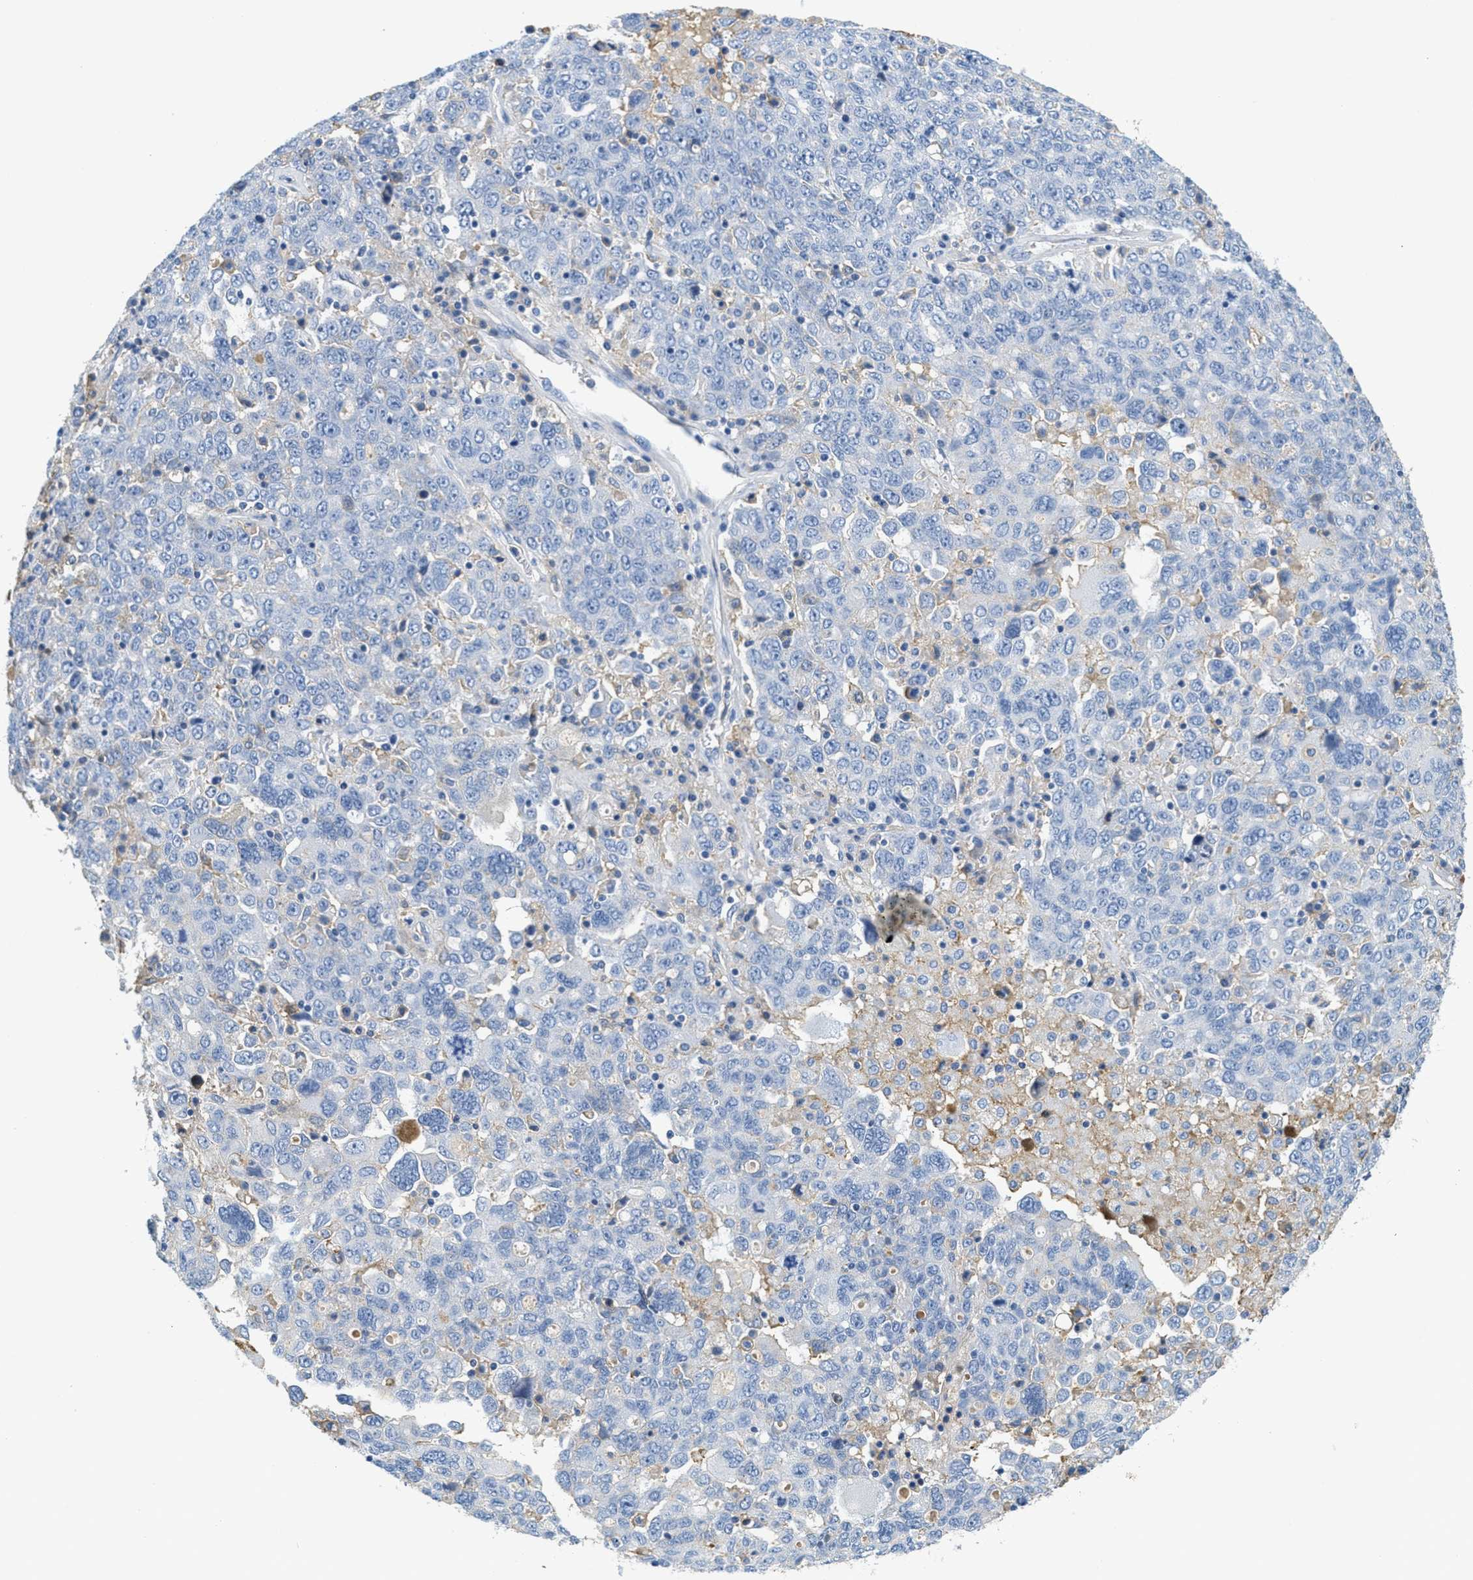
{"staining": {"intensity": "negative", "quantity": "none", "location": "none"}, "tissue": "ovarian cancer", "cell_type": "Tumor cells", "image_type": "cancer", "snomed": [{"axis": "morphology", "description": "Carcinoma, endometroid"}, {"axis": "topography", "description": "Ovary"}], "caption": "This photomicrograph is of ovarian cancer (endometroid carcinoma) stained with immunohistochemistry (IHC) to label a protein in brown with the nuclei are counter-stained blue. There is no staining in tumor cells.", "gene": "SERPINA1", "patient": {"sex": "female", "age": 62}}